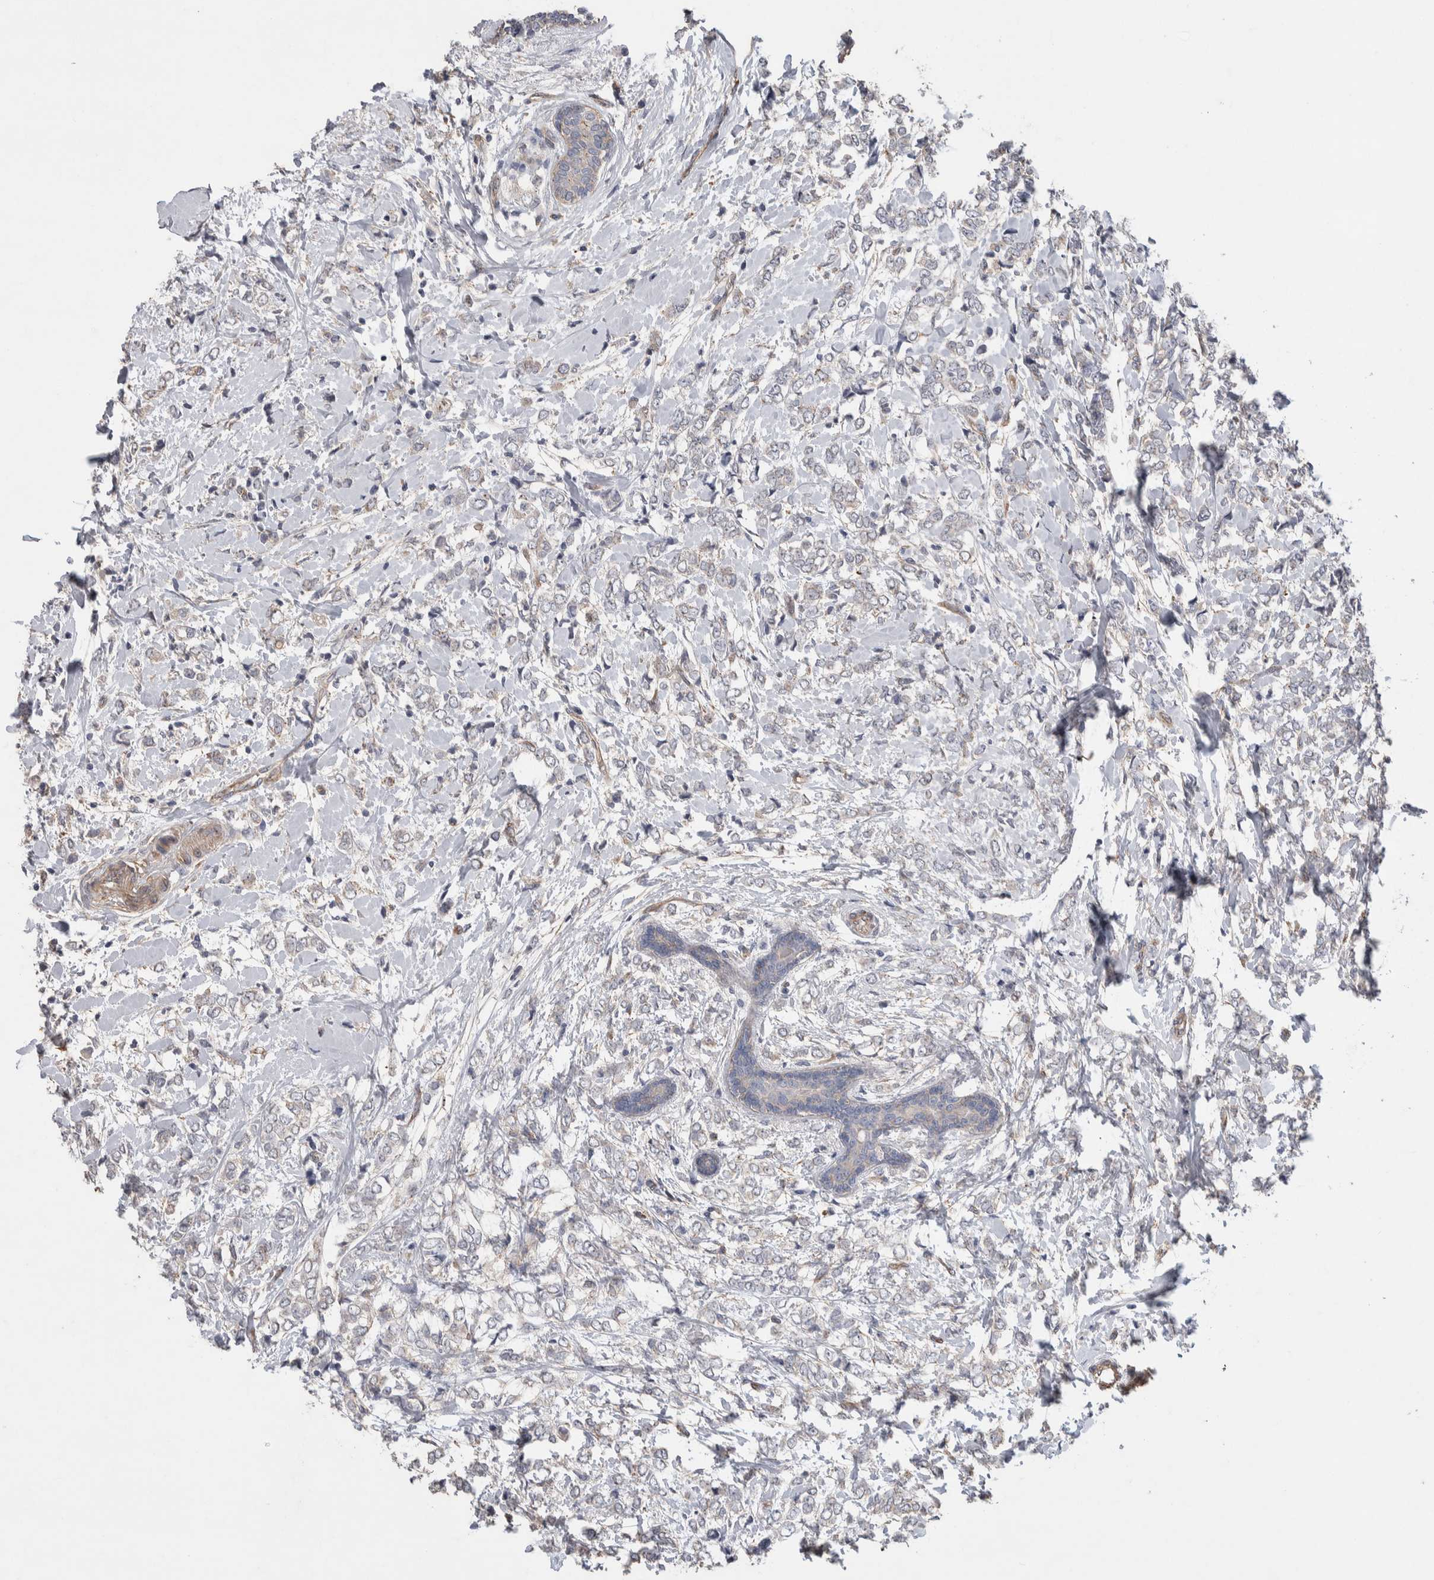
{"staining": {"intensity": "weak", "quantity": "<25%", "location": "cytoplasmic/membranous"}, "tissue": "breast cancer", "cell_type": "Tumor cells", "image_type": "cancer", "snomed": [{"axis": "morphology", "description": "Normal tissue, NOS"}, {"axis": "morphology", "description": "Lobular carcinoma"}, {"axis": "topography", "description": "Breast"}], "caption": "Lobular carcinoma (breast) stained for a protein using IHC shows no positivity tumor cells.", "gene": "GCNA", "patient": {"sex": "female", "age": 47}}